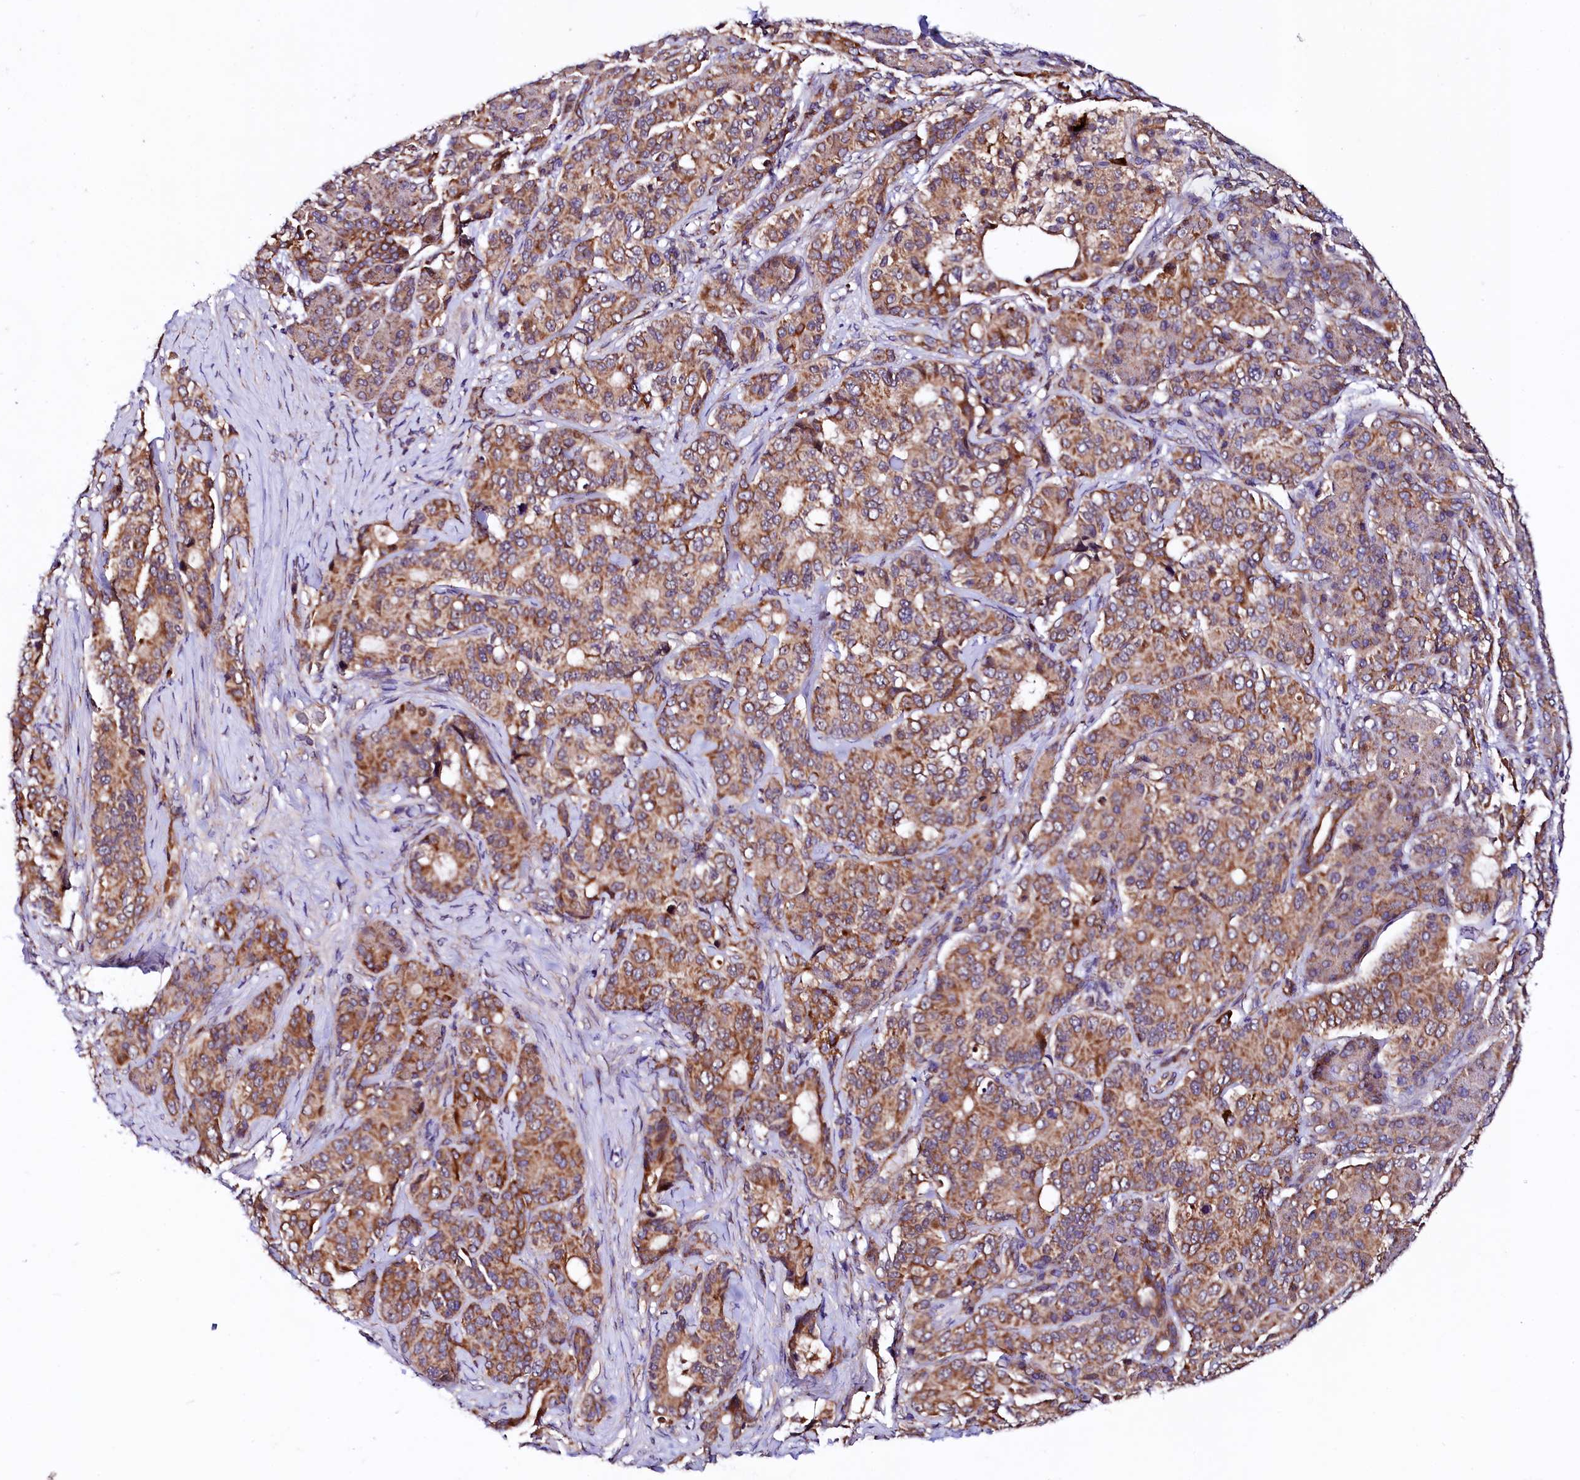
{"staining": {"intensity": "moderate", "quantity": ">75%", "location": "cytoplasmic/membranous"}, "tissue": "pancreatic cancer", "cell_type": "Tumor cells", "image_type": "cancer", "snomed": [{"axis": "morphology", "description": "Adenocarcinoma, NOS"}, {"axis": "topography", "description": "Pancreas"}], "caption": "Adenocarcinoma (pancreatic) was stained to show a protein in brown. There is medium levels of moderate cytoplasmic/membranous staining in about >75% of tumor cells. (IHC, brightfield microscopy, high magnification).", "gene": "UBE3C", "patient": {"sex": "female", "age": 74}}